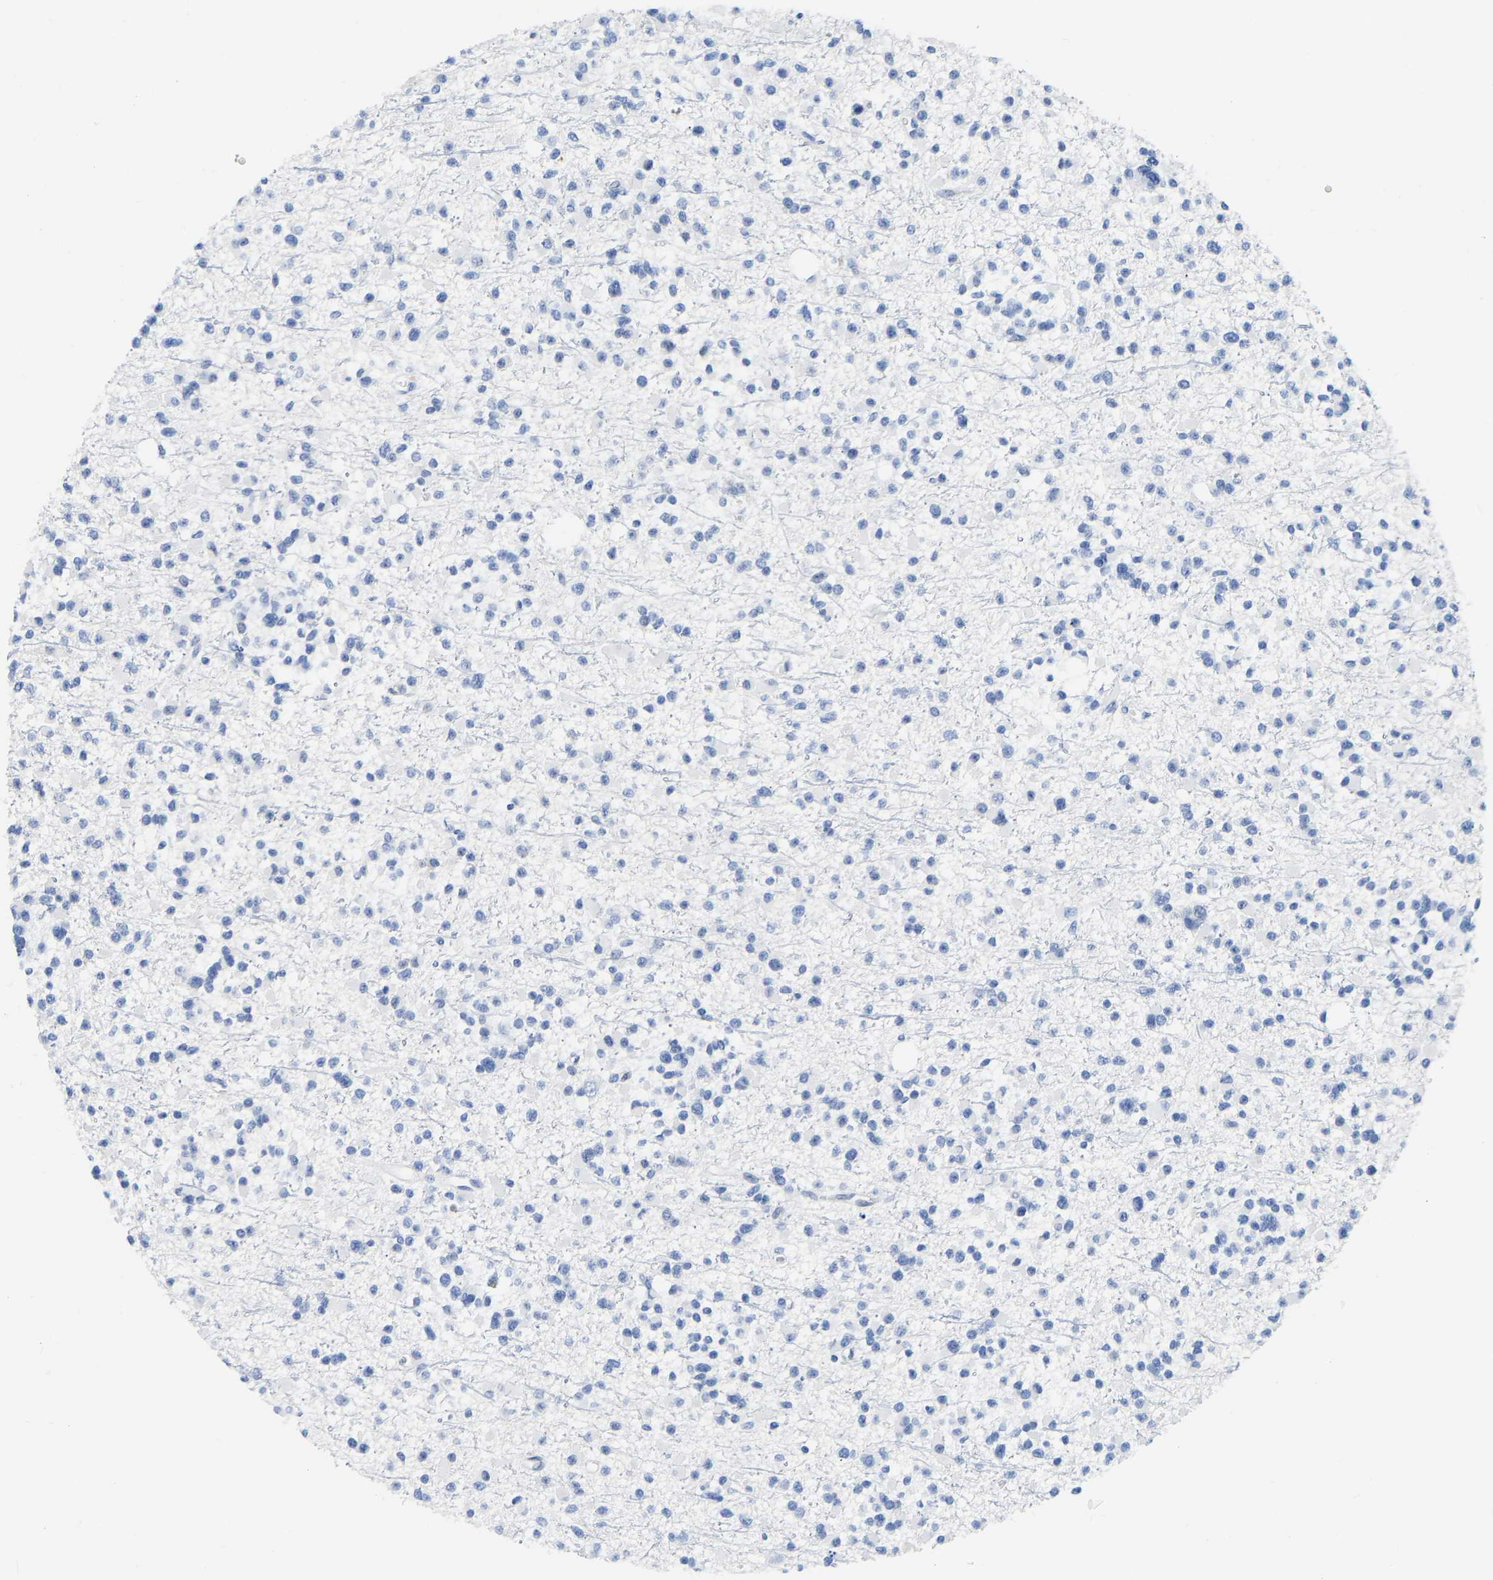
{"staining": {"intensity": "negative", "quantity": "none", "location": "none"}, "tissue": "glioma", "cell_type": "Tumor cells", "image_type": "cancer", "snomed": [{"axis": "morphology", "description": "Glioma, malignant, Low grade"}, {"axis": "topography", "description": "Brain"}], "caption": "This is a photomicrograph of immunohistochemistry staining of malignant glioma (low-grade), which shows no staining in tumor cells.", "gene": "TCF7", "patient": {"sex": "female", "age": 22}}